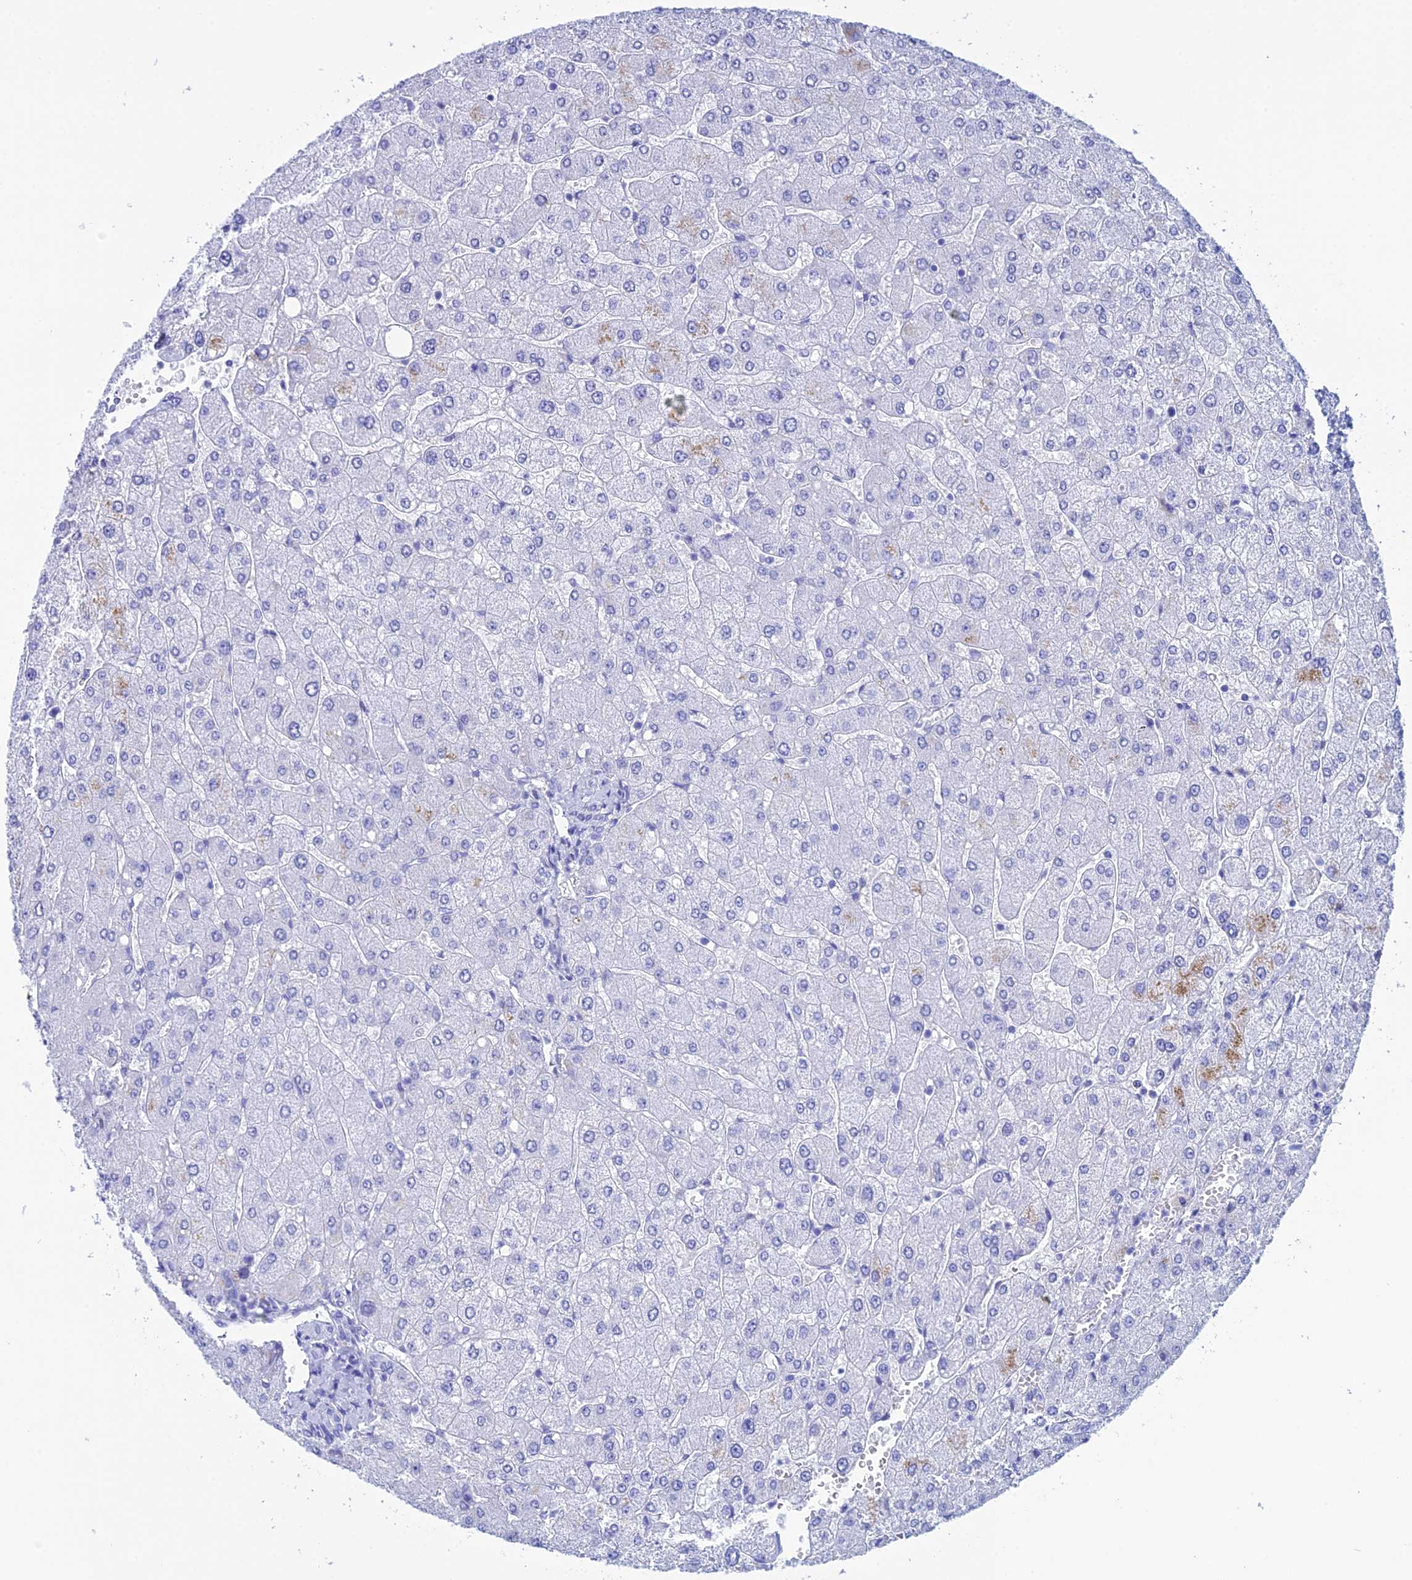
{"staining": {"intensity": "negative", "quantity": "none", "location": "none"}, "tissue": "liver", "cell_type": "Cholangiocytes", "image_type": "normal", "snomed": [{"axis": "morphology", "description": "Normal tissue, NOS"}, {"axis": "topography", "description": "Liver"}], "caption": "This is an IHC micrograph of benign liver. There is no positivity in cholangiocytes.", "gene": "TEX101", "patient": {"sex": "male", "age": 55}}